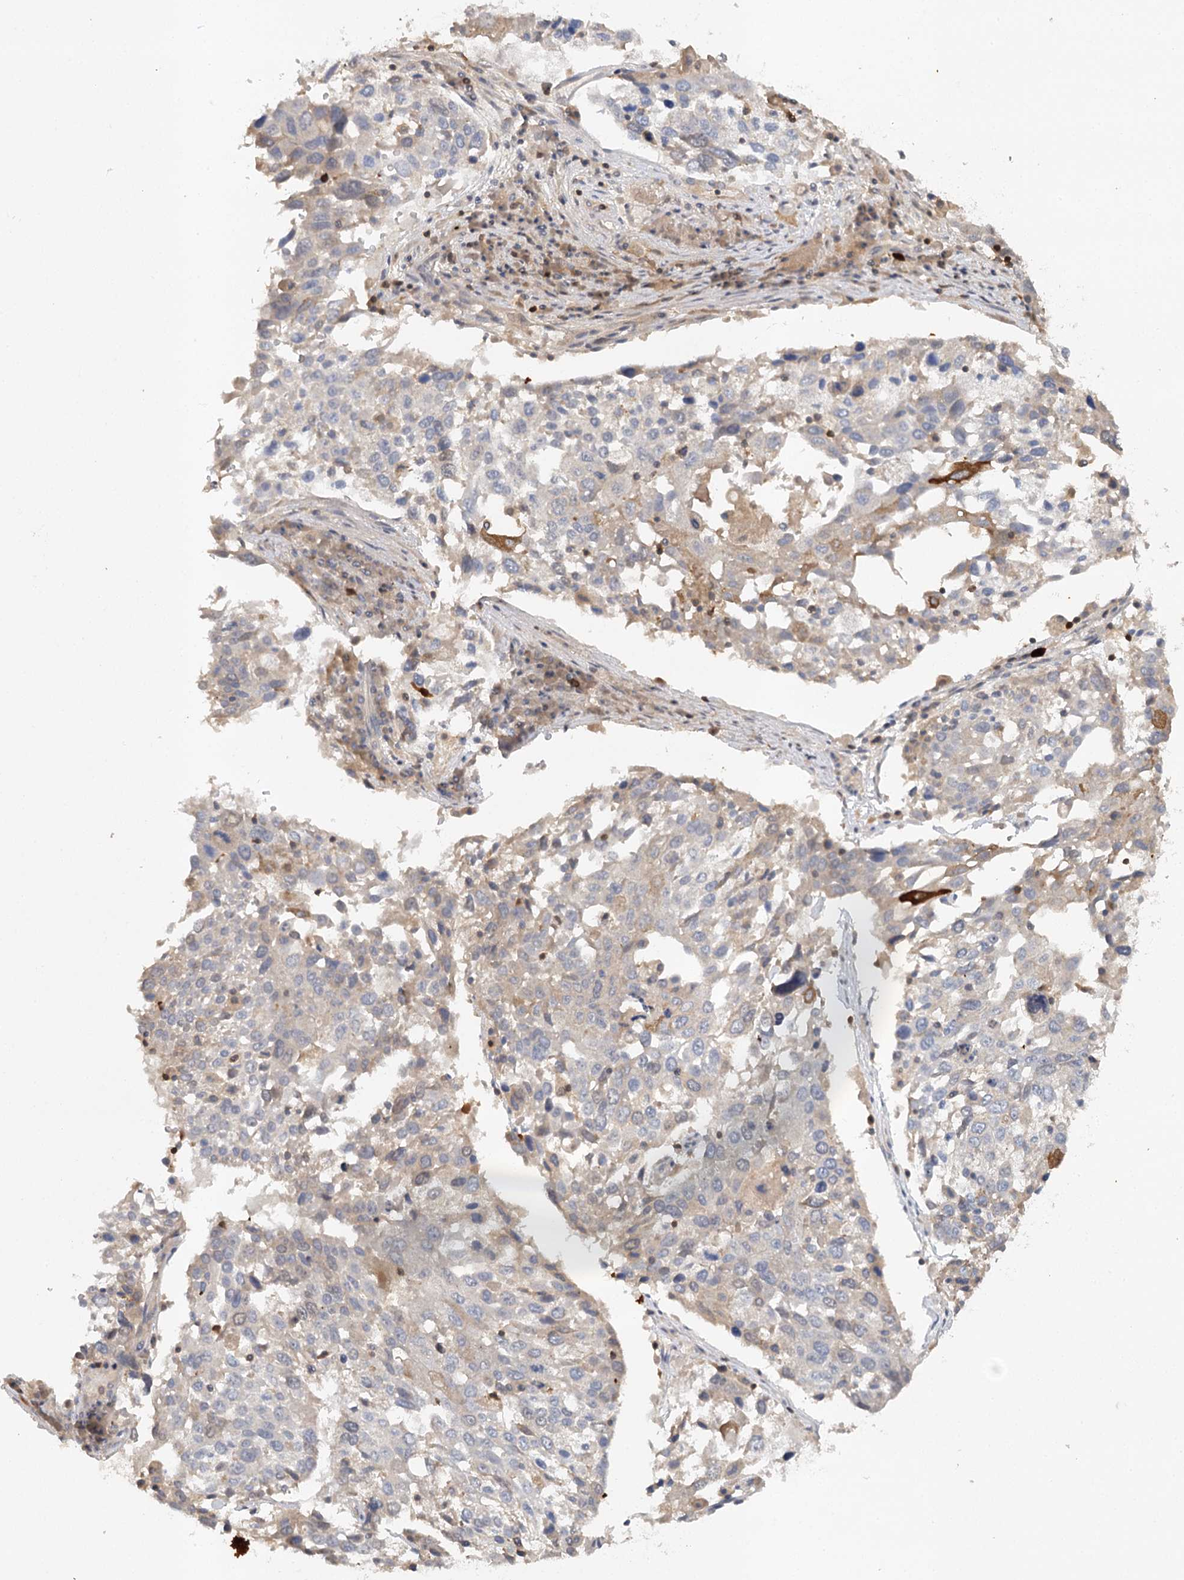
{"staining": {"intensity": "weak", "quantity": "<25%", "location": "cytoplasmic/membranous"}, "tissue": "lung cancer", "cell_type": "Tumor cells", "image_type": "cancer", "snomed": [{"axis": "morphology", "description": "Squamous cell carcinoma, NOS"}, {"axis": "topography", "description": "Lung"}], "caption": "DAB immunohistochemical staining of human lung squamous cell carcinoma displays no significant positivity in tumor cells.", "gene": "SLC41A2", "patient": {"sex": "male", "age": 65}}